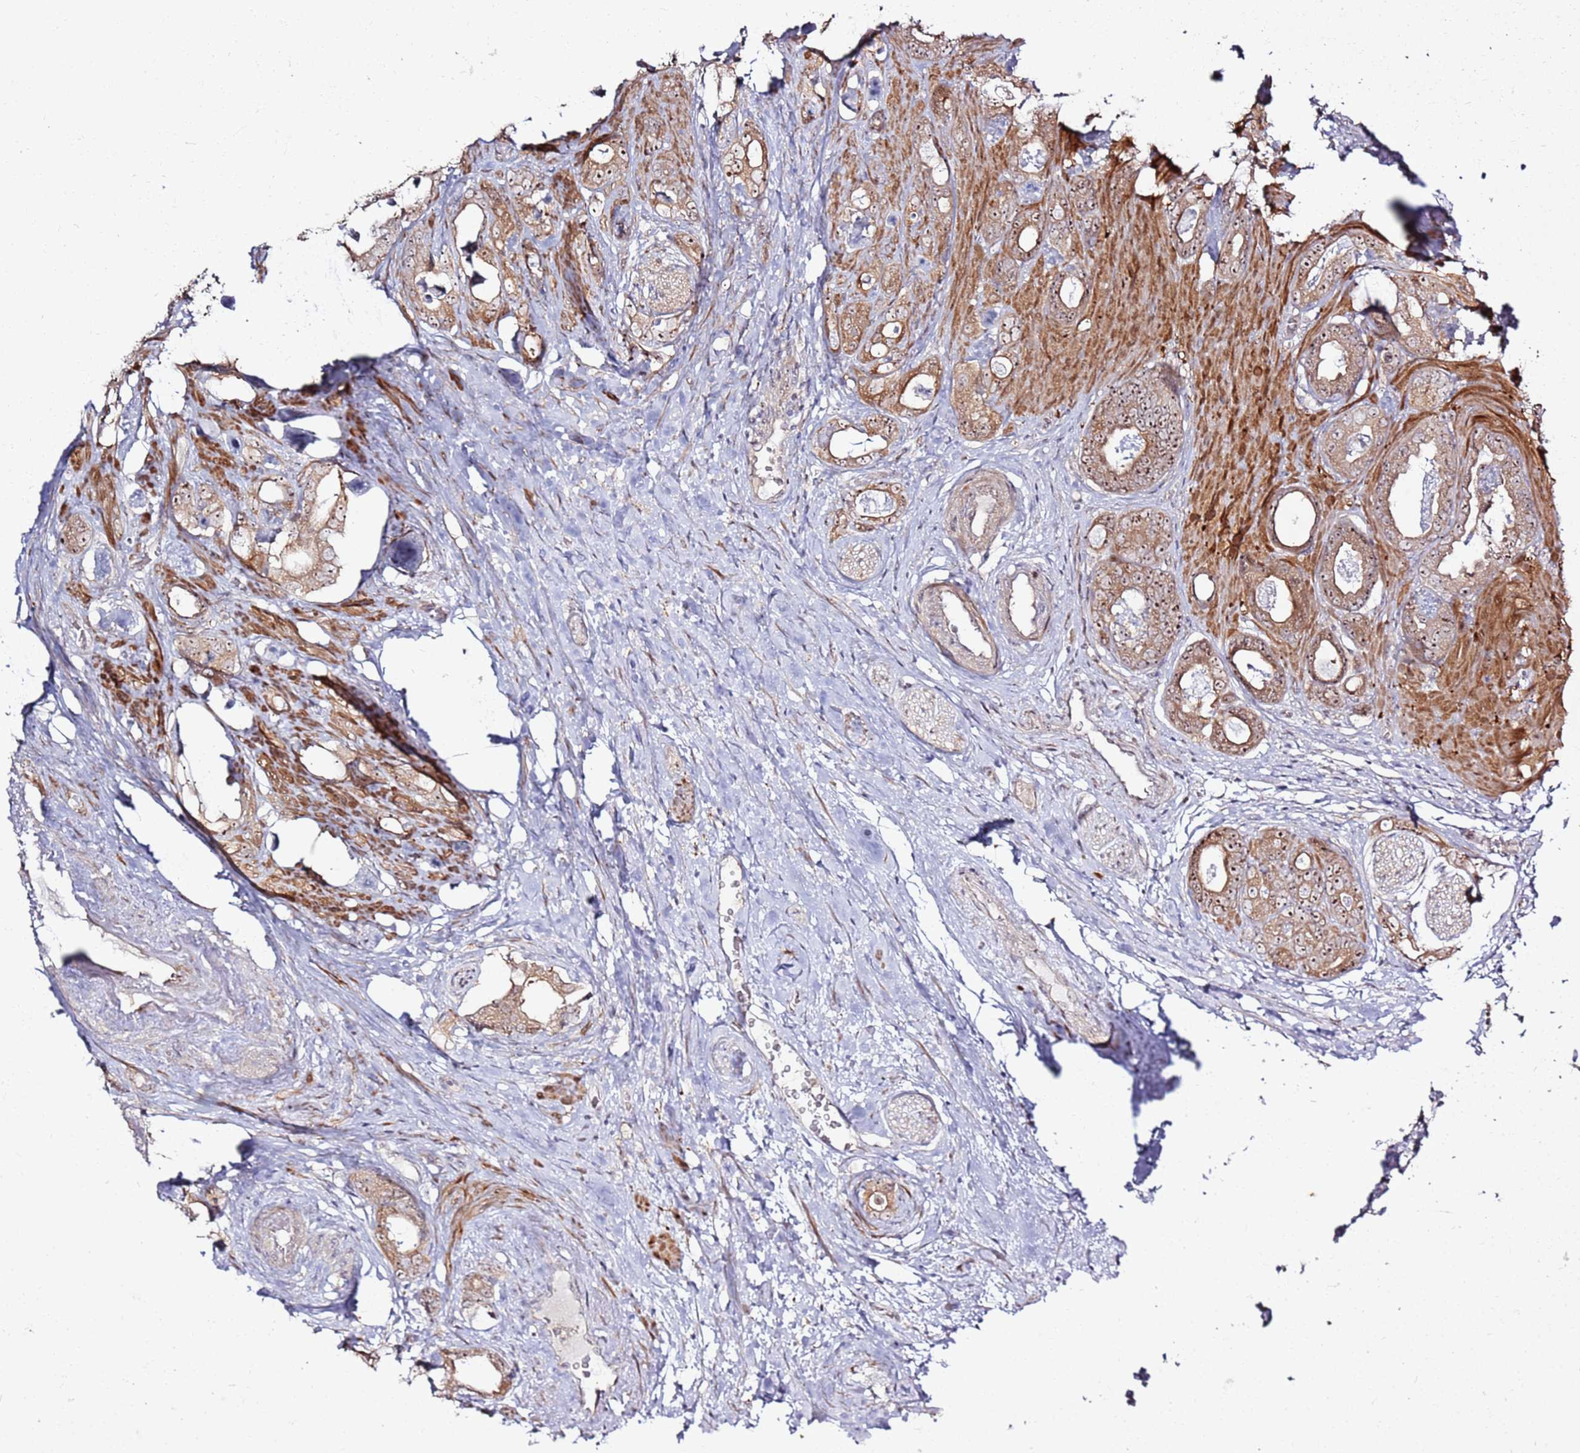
{"staining": {"intensity": "moderate", "quantity": ">75%", "location": "cytoplasmic/membranous,nuclear"}, "tissue": "prostate cancer", "cell_type": "Tumor cells", "image_type": "cancer", "snomed": [{"axis": "morphology", "description": "Adenocarcinoma, Low grade"}, {"axis": "topography", "description": "Prostate"}], "caption": "An immunohistochemistry (IHC) histopathology image of tumor tissue is shown. Protein staining in brown labels moderate cytoplasmic/membranous and nuclear positivity in prostate low-grade adenocarcinoma within tumor cells. The staining was performed using DAB (3,3'-diaminobenzidine) to visualize the protein expression in brown, while the nuclei were stained in blue with hematoxylin (Magnification: 20x).", "gene": "CNPY1", "patient": {"sex": "male", "age": 63}}